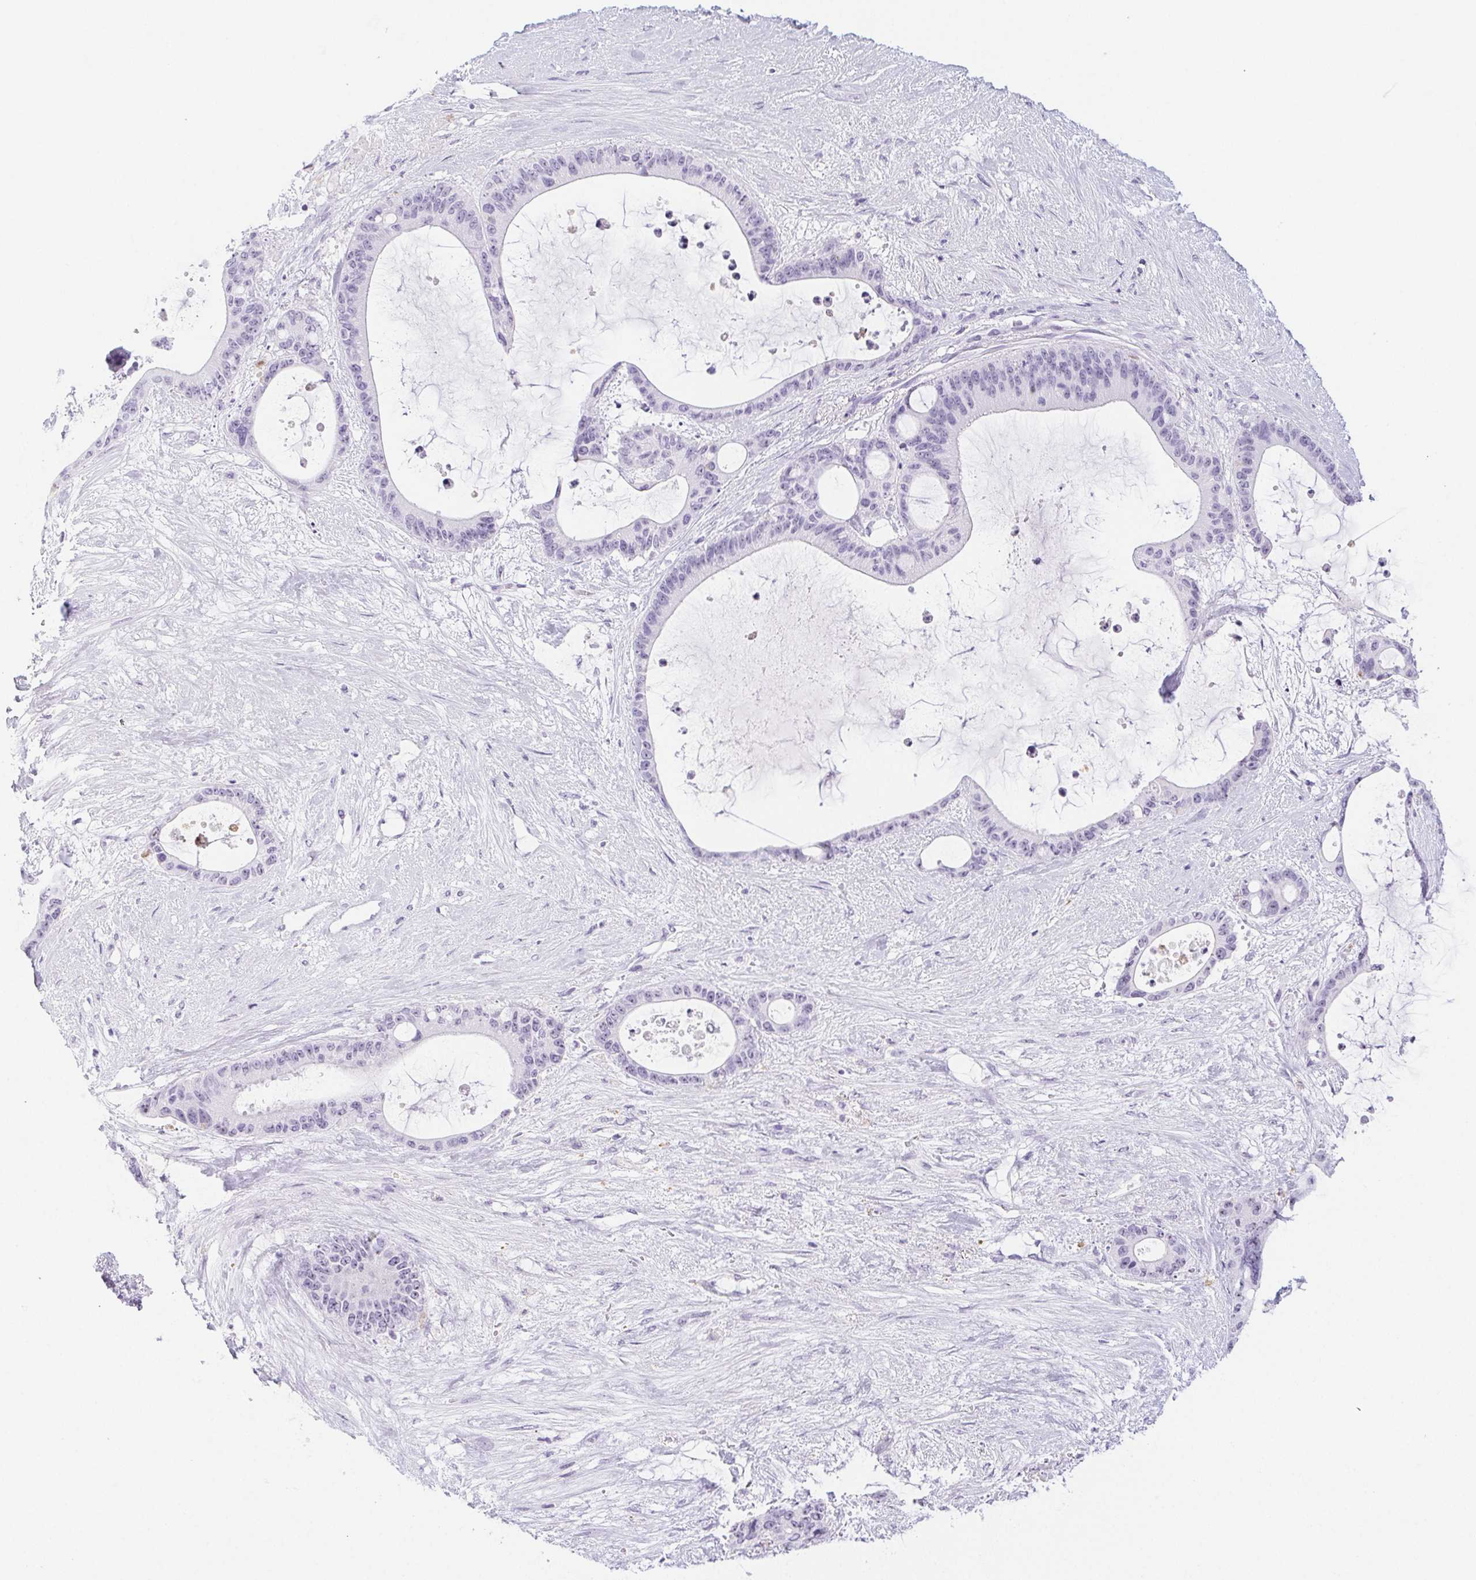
{"staining": {"intensity": "negative", "quantity": "none", "location": "none"}, "tissue": "liver cancer", "cell_type": "Tumor cells", "image_type": "cancer", "snomed": [{"axis": "morphology", "description": "Normal tissue, NOS"}, {"axis": "morphology", "description": "Cholangiocarcinoma"}, {"axis": "topography", "description": "Liver"}, {"axis": "topography", "description": "Peripheral nerve tissue"}], "caption": "The image exhibits no significant expression in tumor cells of liver cancer (cholangiocarcinoma).", "gene": "ST8SIA3", "patient": {"sex": "female", "age": 73}}